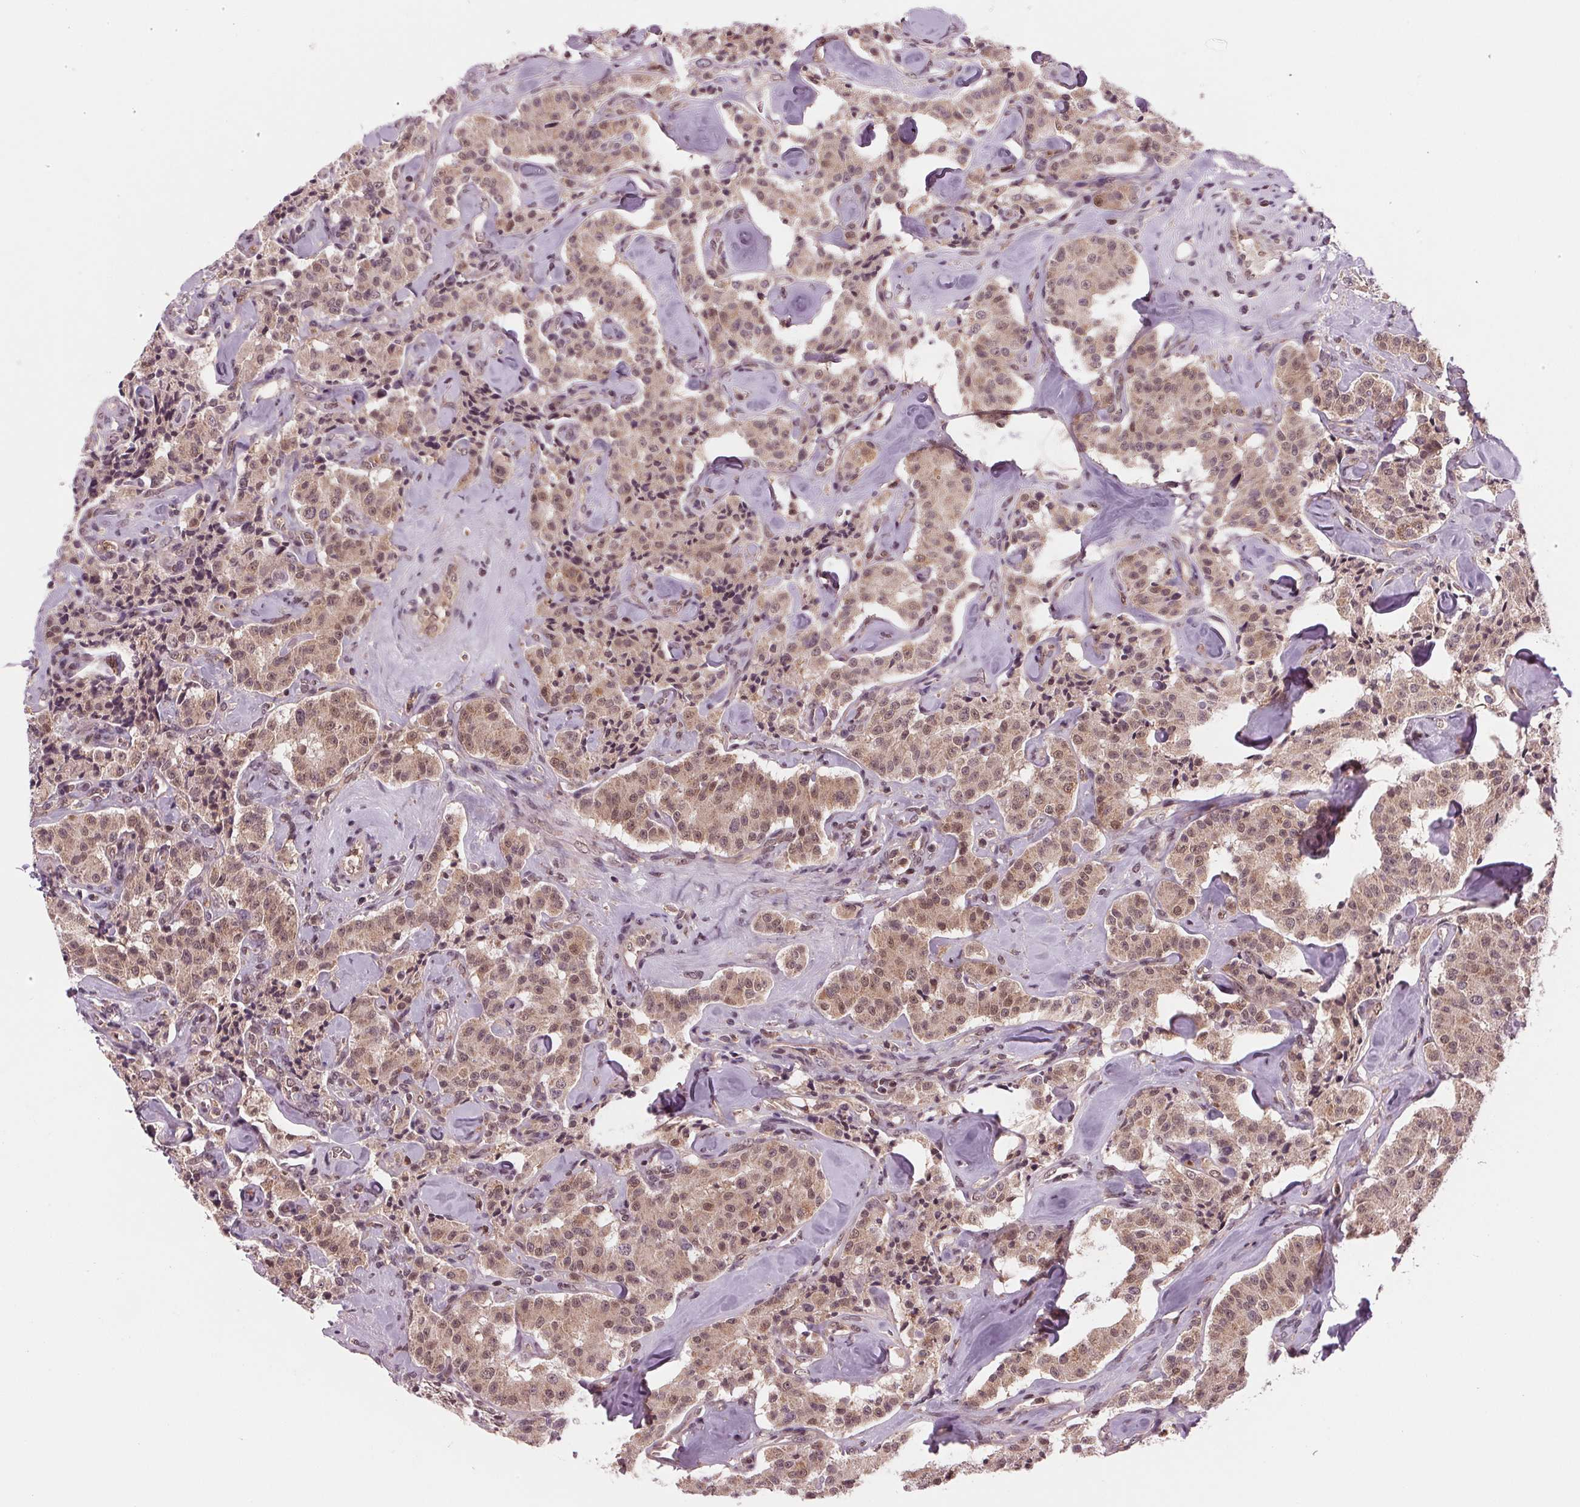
{"staining": {"intensity": "weak", "quantity": ">75%", "location": "cytoplasmic/membranous,nuclear"}, "tissue": "carcinoid", "cell_type": "Tumor cells", "image_type": "cancer", "snomed": [{"axis": "morphology", "description": "Carcinoid, malignant, NOS"}, {"axis": "topography", "description": "Pancreas"}], "caption": "A photomicrograph of human carcinoid stained for a protein displays weak cytoplasmic/membranous and nuclear brown staining in tumor cells.", "gene": "STAT3", "patient": {"sex": "male", "age": 41}}